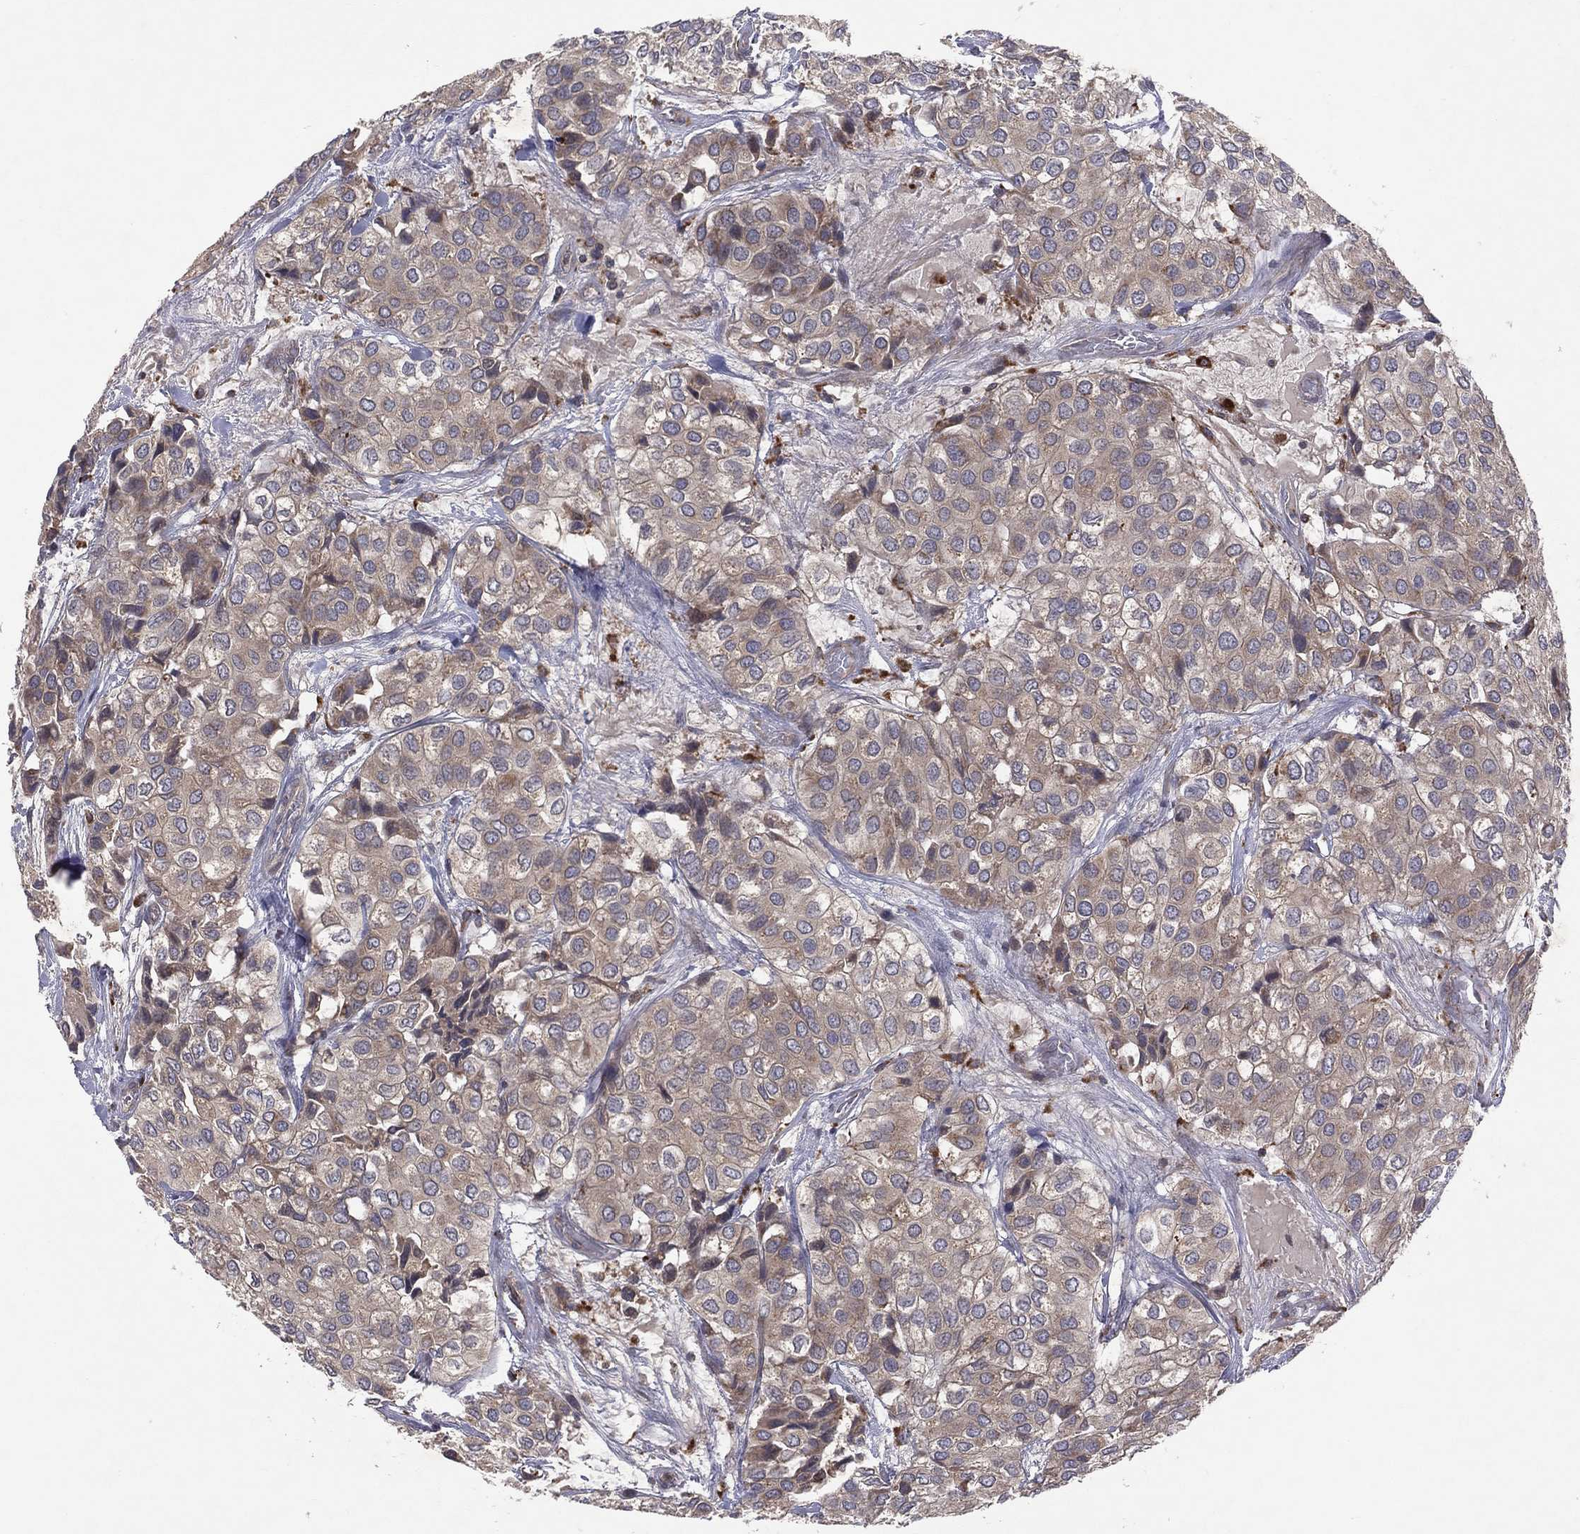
{"staining": {"intensity": "weak", "quantity": "<25%", "location": "cytoplasmic/membranous"}, "tissue": "urothelial cancer", "cell_type": "Tumor cells", "image_type": "cancer", "snomed": [{"axis": "morphology", "description": "Urothelial carcinoma, High grade"}, {"axis": "topography", "description": "Urinary bladder"}], "caption": "The IHC image has no significant positivity in tumor cells of urothelial cancer tissue.", "gene": "STARD3", "patient": {"sex": "male", "age": 73}}